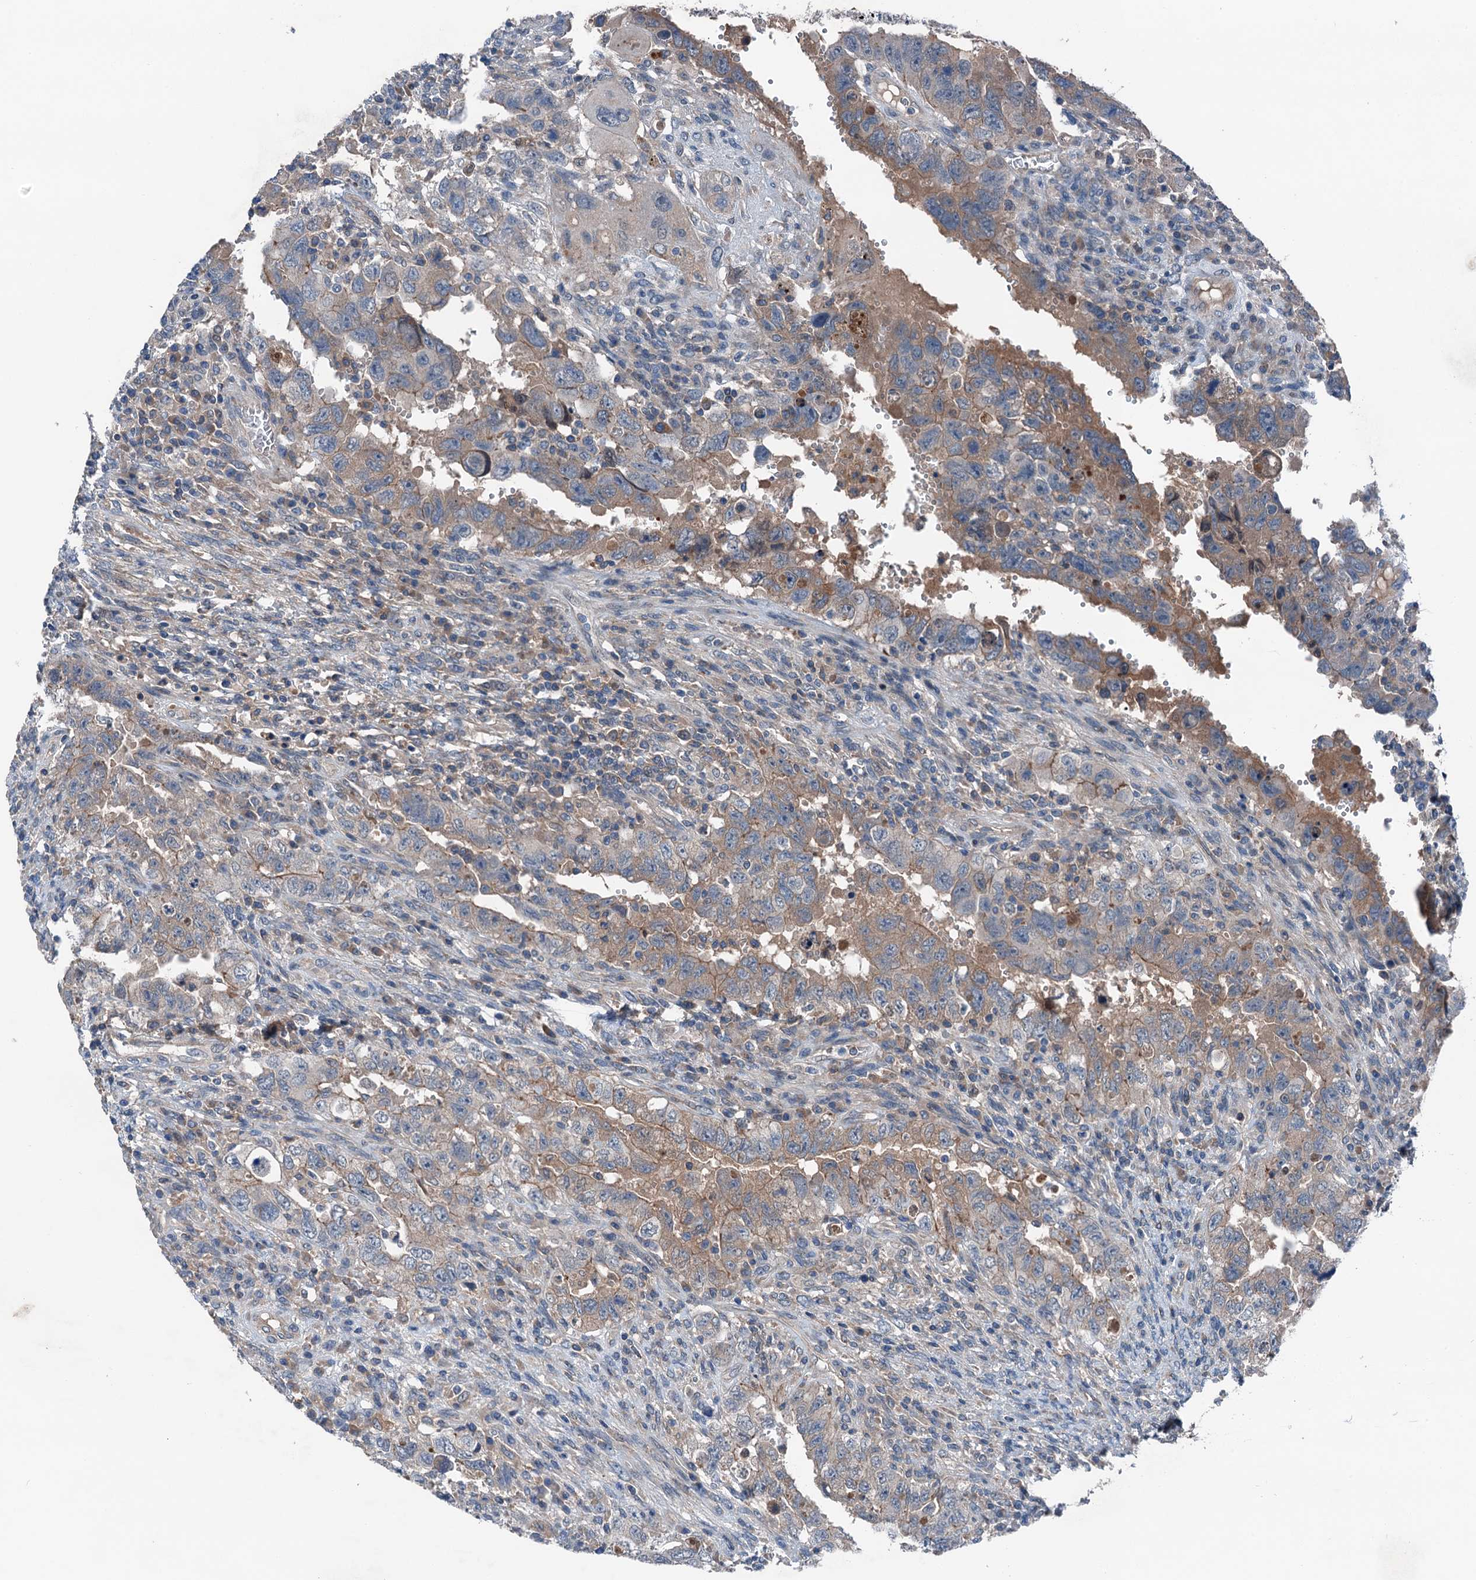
{"staining": {"intensity": "moderate", "quantity": "25%-75%", "location": "cytoplasmic/membranous"}, "tissue": "testis cancer", "cell_type": "Tumor cells", "image_type": "cancer", "snomed": [{"axis": "morphology", "description": "Carcinoma, Embryonal, NOS"}, {"axis": "topography", "description": "Testis"}], "caption": "High-magnification brightfield microscopy of testis cancer stained with DAB (brown) and counterstained with hematoxylin (blue). tumor cells exhibit moderate cytoplasmic/membranous expression is seen in approximately25%-75% of cells. Immunohistochemistry (ihc) stains the protein in brown and the nuclei are stained blue.", "gene": "SLC2A10", "patient": {"sex": "male", "age": 26}}